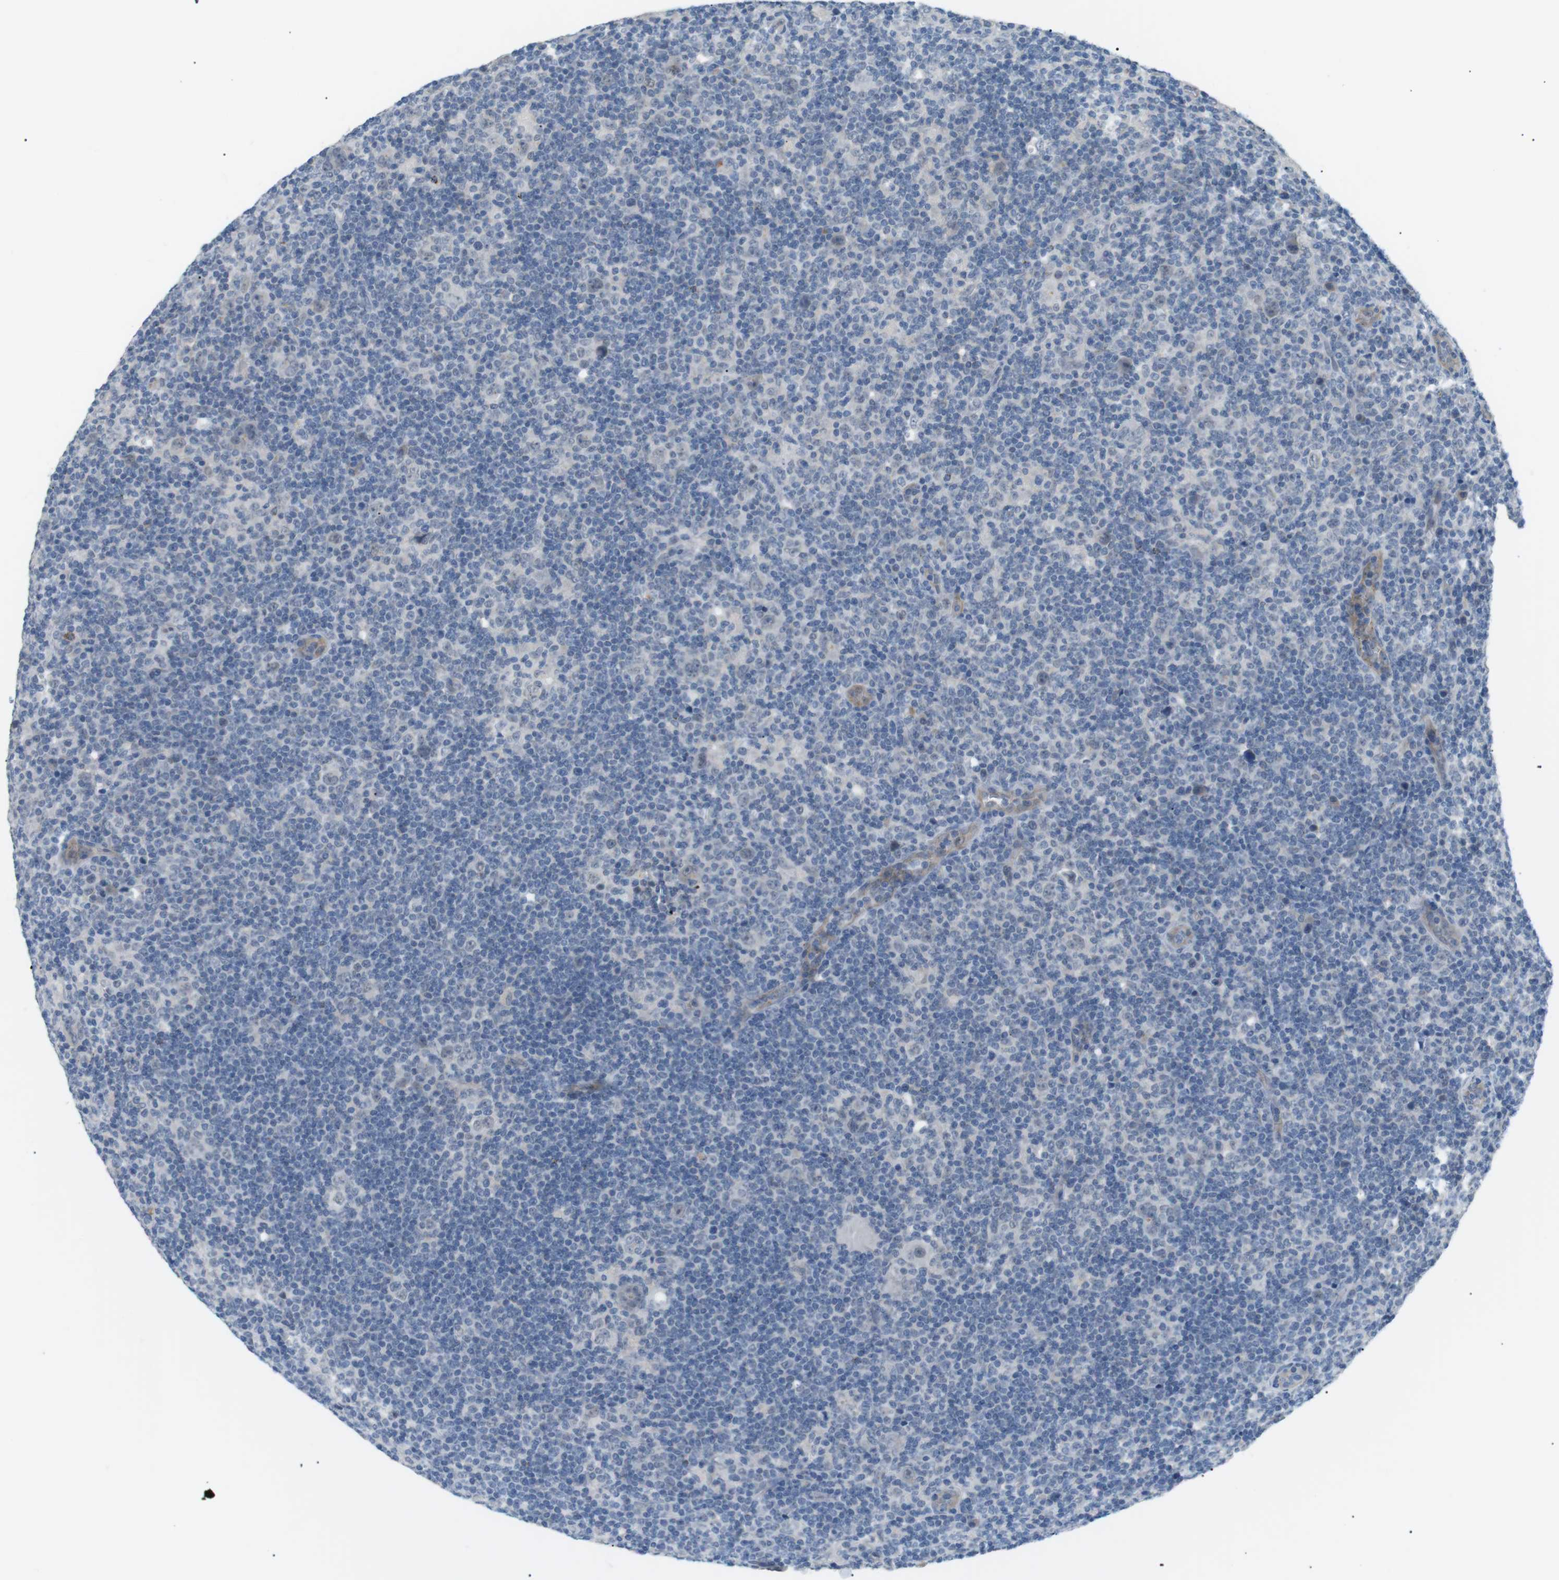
{"staining": {"intensity": "negative", "quantity": "none", "location": "none"}, "tissue": "lymphoma", "cell_type": "Tumor cells", "image_type": "cancer", "snomed": [{"axis": "morphology", "description": "Hodgkin's disease, NOS"}, {"axis": "topography", "description": "Lymph node"}], "caption": "The IHC image has no significant expression in tumor cells of Hodgkin's disease tissue.", "gene": "B4GALNT2", "patient": {"sex": "female", "age": 57}}